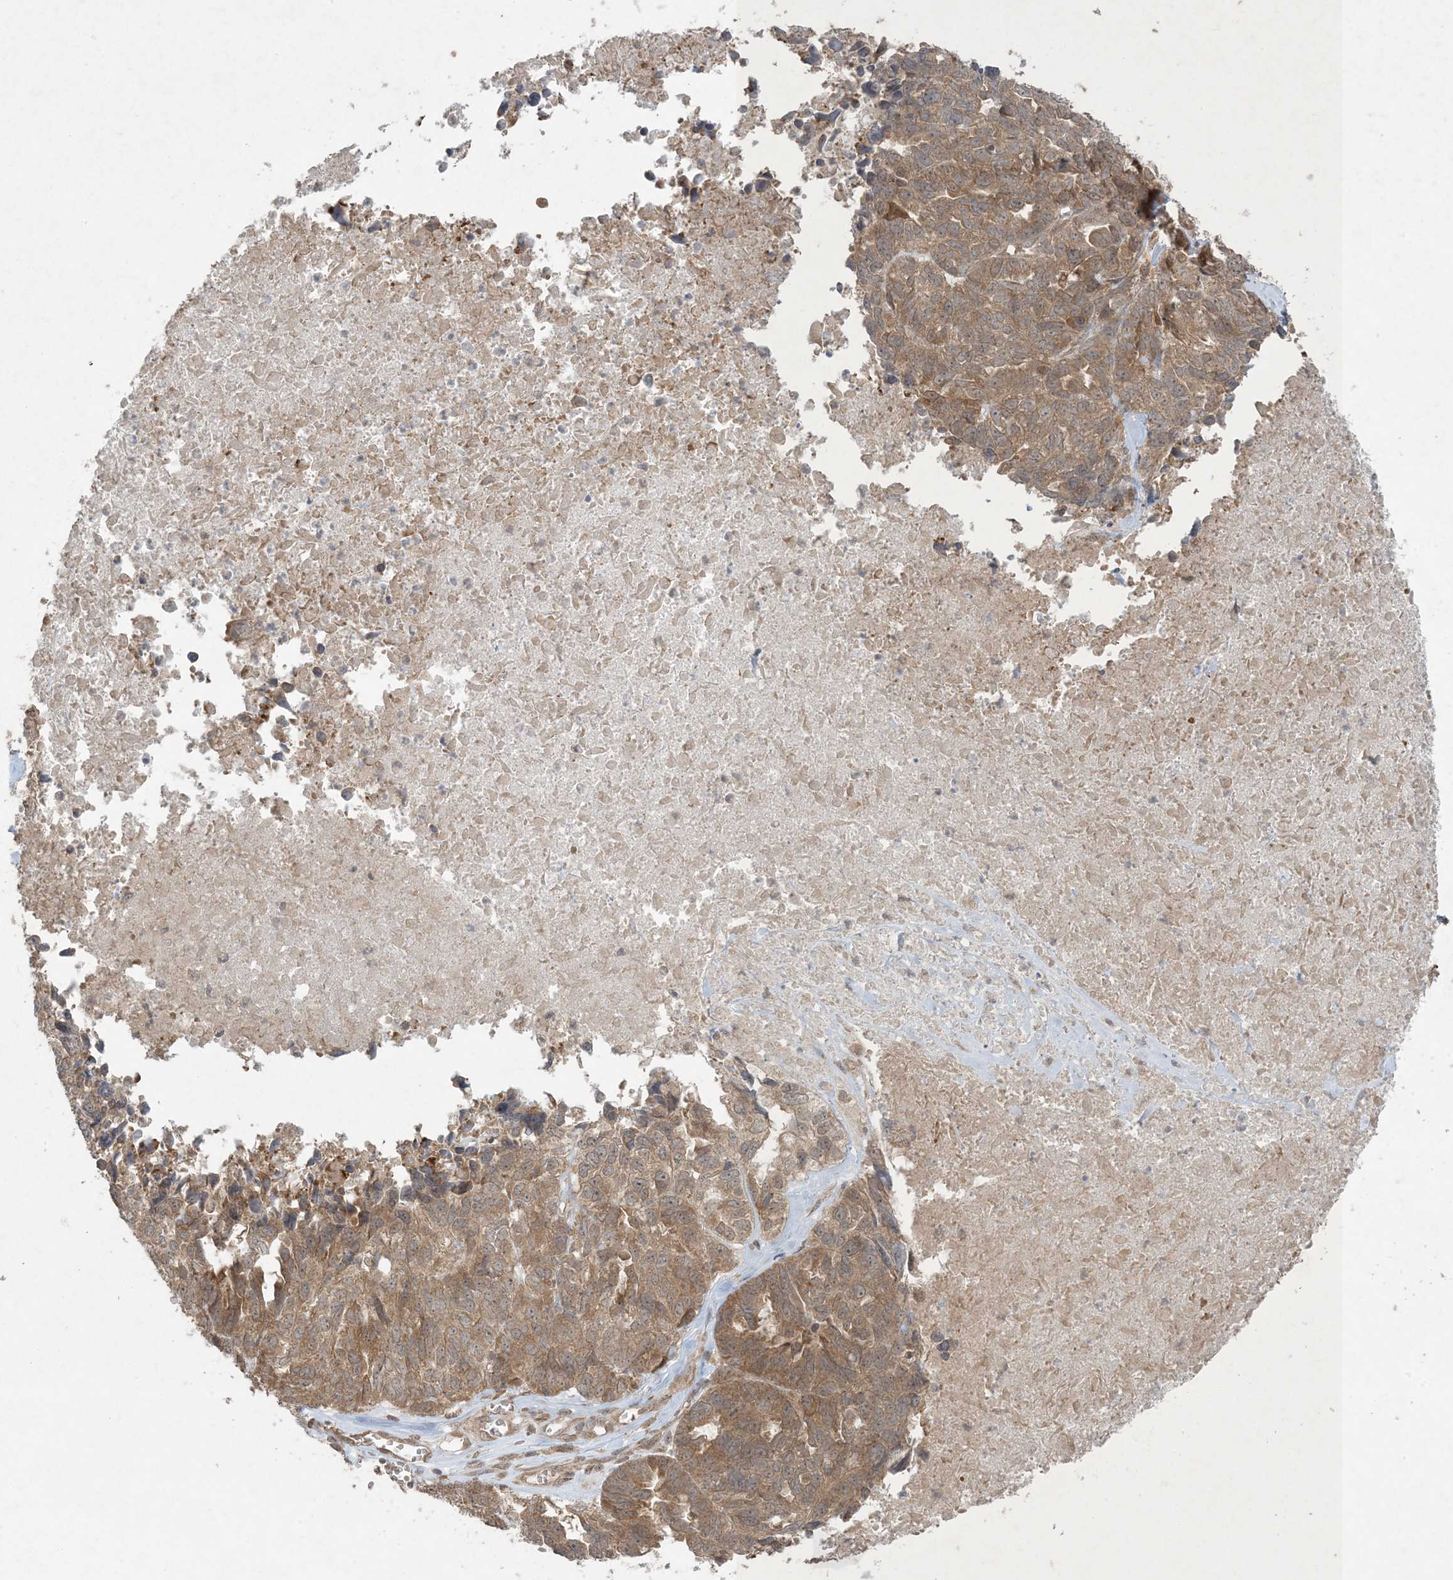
{"staining": {"intensity": "moderate", "quantity": ">75%", "location": "cytoplasmic/membranous,nuclear"}, "tissue": "ovarian cancer", "cell_type": "Tumor cells", "image_type": "cancer", "snomed": [{"axis": "morphology", "description": "Cystadenocarcinoma, serous, NOS"}, {"axis": "topography", "description": "Ovary"}], "caption": "A brown stain shows moderate cytoplasmic/membranous and nuclear positivity of a protein in human ovarian cancer (serous cystadenocarcinoma) tumor cells.", "gene": "NRBP2", "patient": {"sex": "female", "age": 79}}